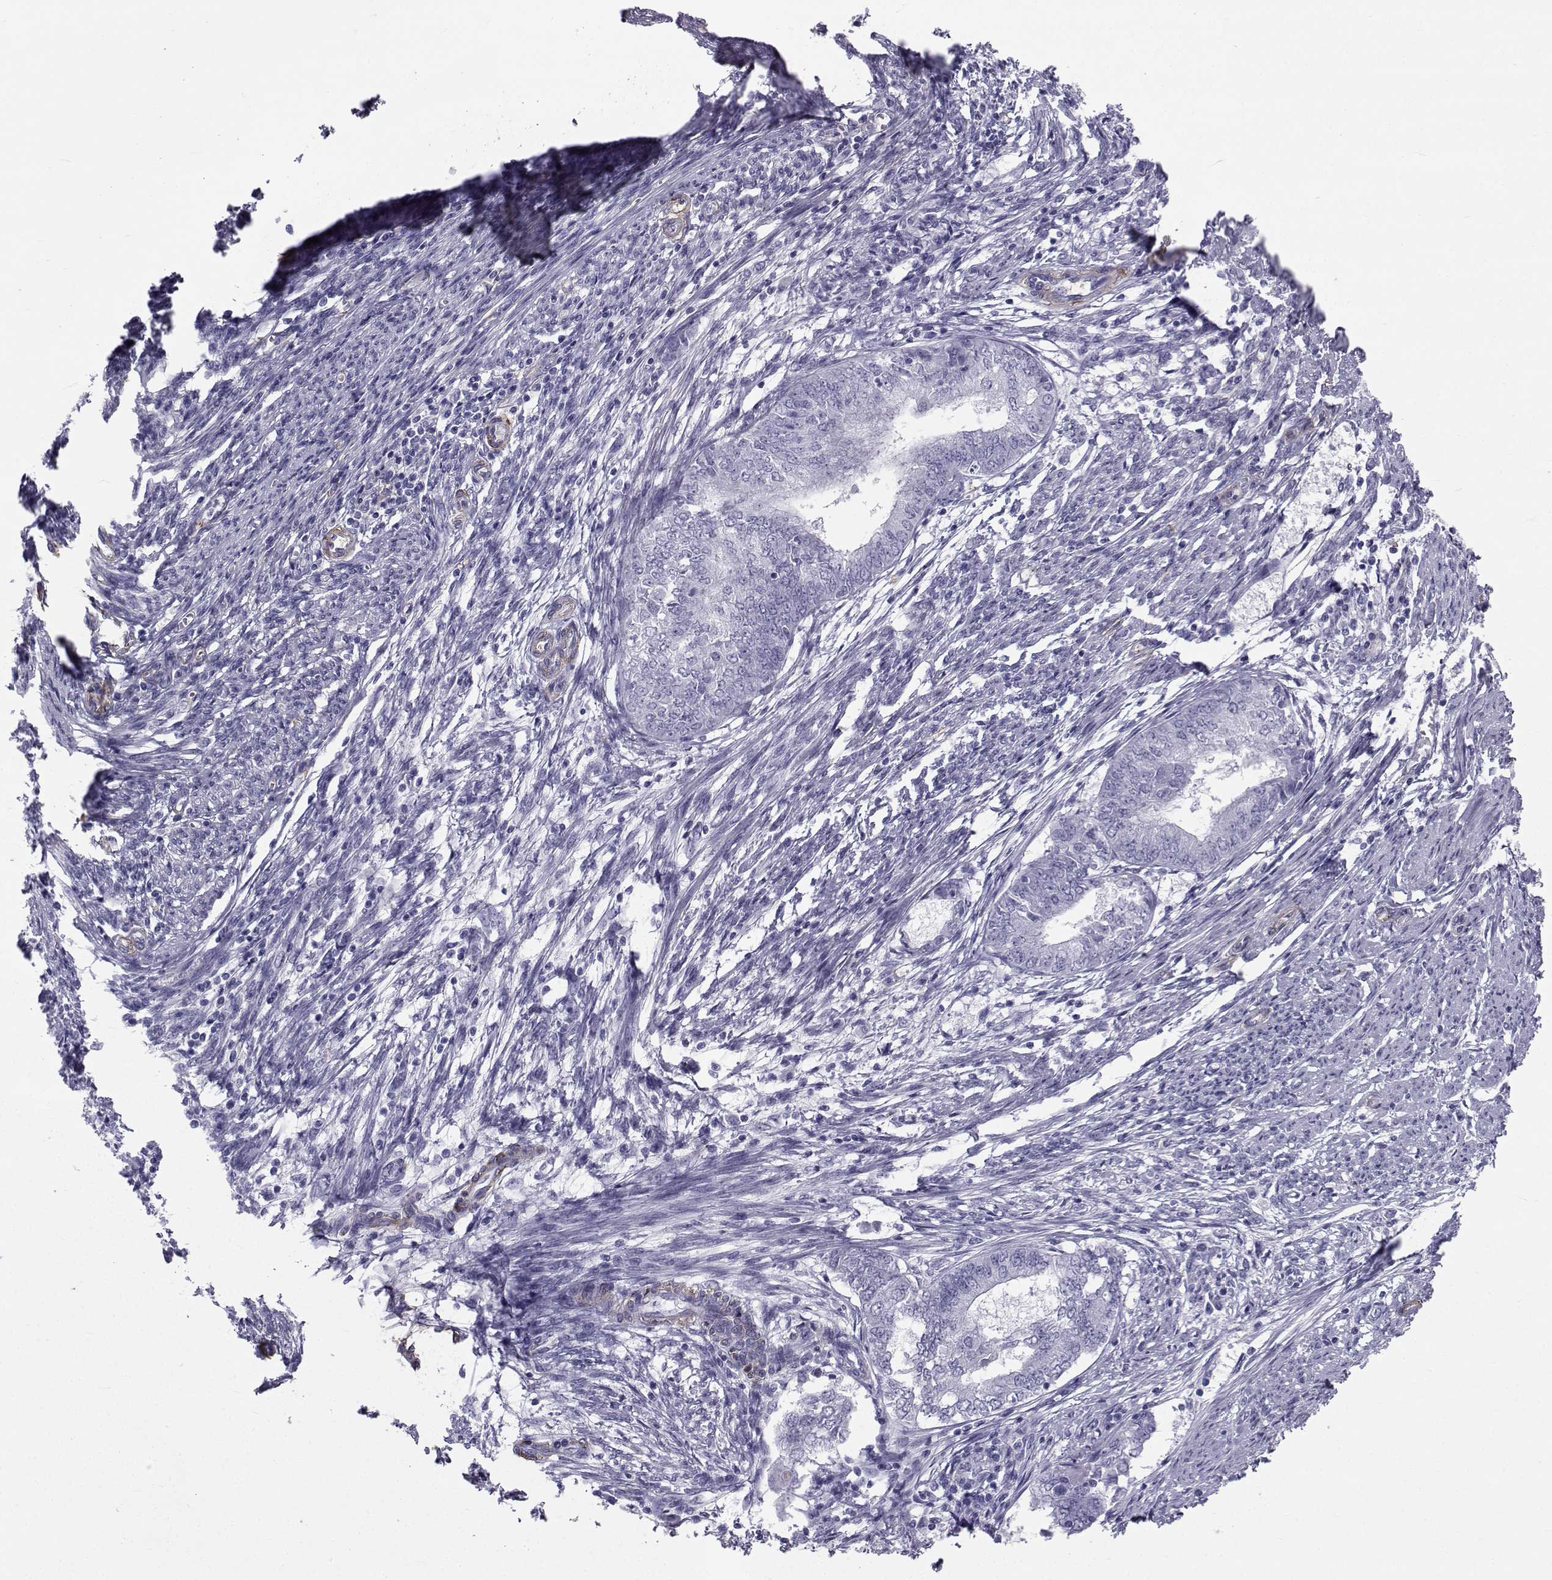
{"staining": {"intensity": "negative", "quantity": "none", "location": "none"}, "tissue": "endometrial cancer", "cell_type": "Tumor cells", "image_type": "cancer", "snomed": [{"axis": "morphology", "description": "Adenocarcinoma, NOS"}, {"axis": "topography", "description": "Endometrium"}], "caption": "Tumor cells show no significant staining in endometrial cancer. Nuclei are stained in blue.", "gene": "SPANXD", "patient": {"sex": "female", "age": 62}}